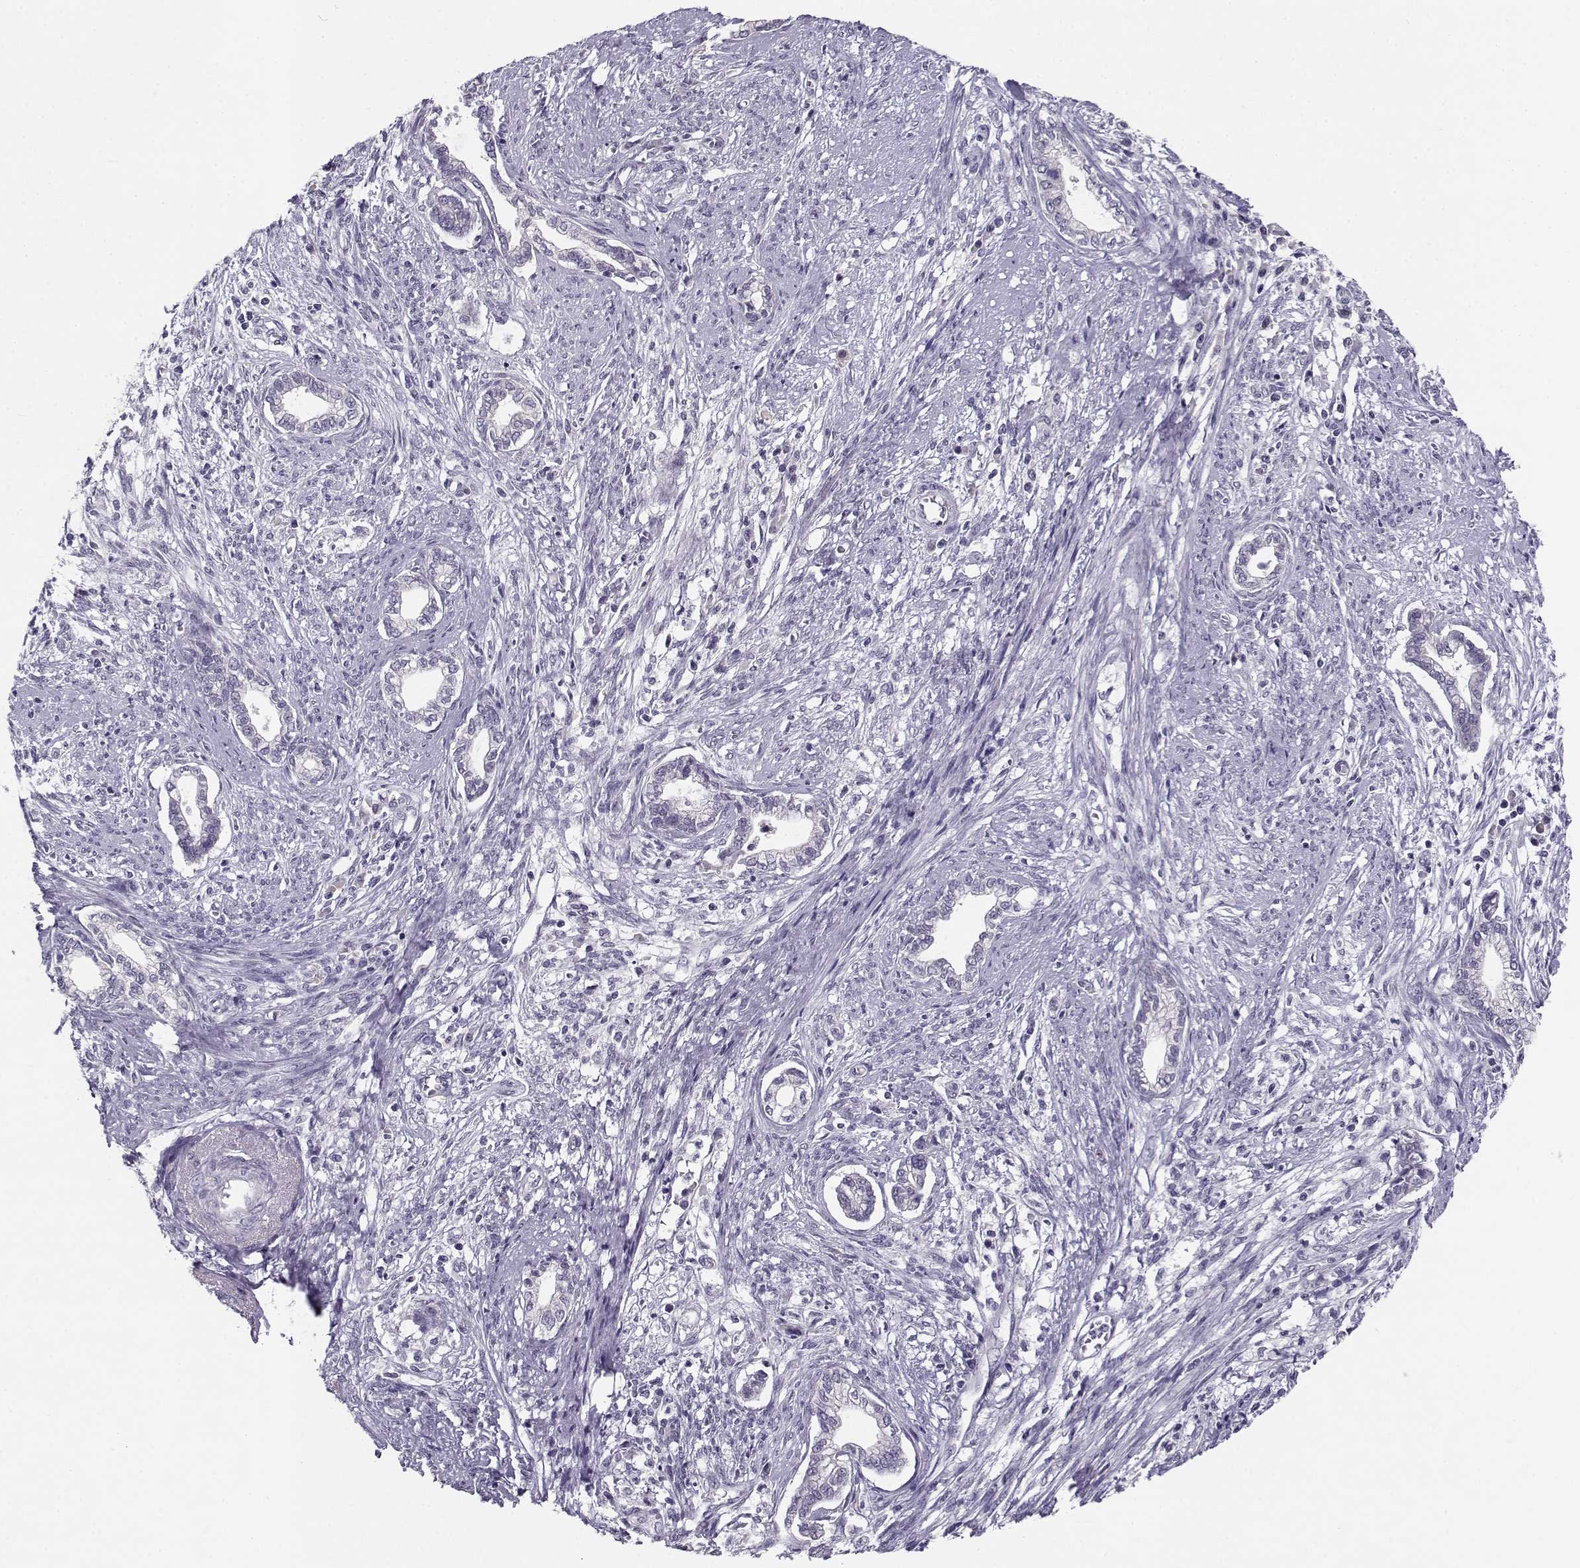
{"staining": {"intensity": "negative", "quantity": "none", "location": "none"}, "tissue": "cervical cancer", "cell_type": "Tumor cells", "image_type": "cancer", "snomed": [{"axis": "morphology", "description": "Adenocarcinoma, NOS"}, {"axis": "topography", "description": "Cervix"}], "caption": "A photomicrograph of cervical cancer stained for a protein shows no brown staining in tumor cells.", "gene": "C16orf86", "patient": {"sex": "female", "age": 62}}